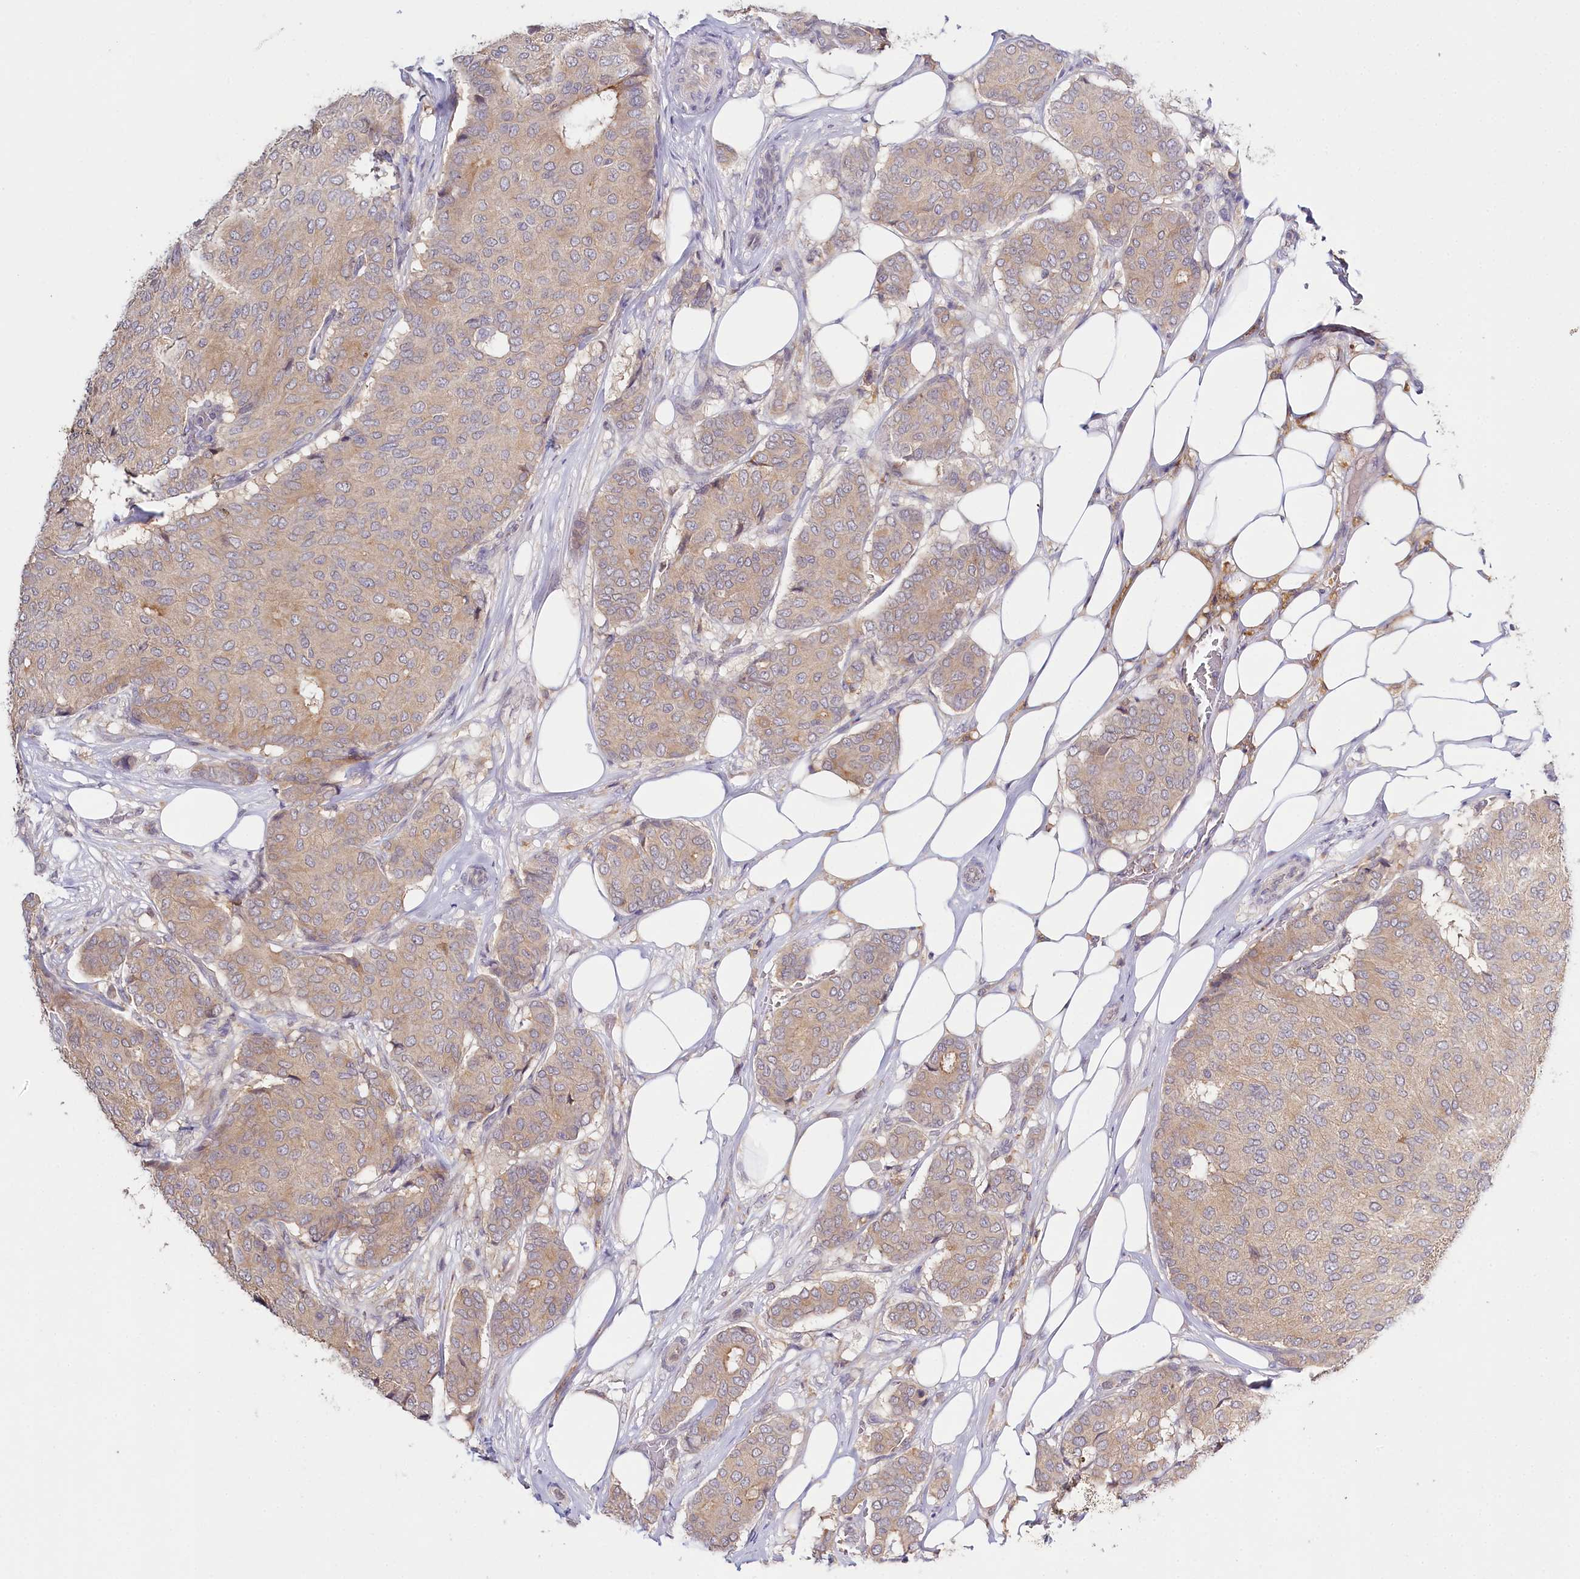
{"staining": {"intensity": "weak", "quantity": "<25%", "location": "cytoplasmic/membranous"}, "tissue": "breast cancer", "cell_type": "Tumor cells", "image_type": "cancer", "snomed": [{"axis": "morphology", "description": "Duct carcinoma"}, {"axis": "topography", "description": "Breast"}], "caption": "Immunohistochemical staining of breast intraductal carcinoma shows no significant expression in tumor cells. (Brightfield microscopy of DAB (3,3'-diaminobenzidine) IHC at high magnification).", "gene": "DAPK1", "patient": {"sex": "female", "age": 75}}